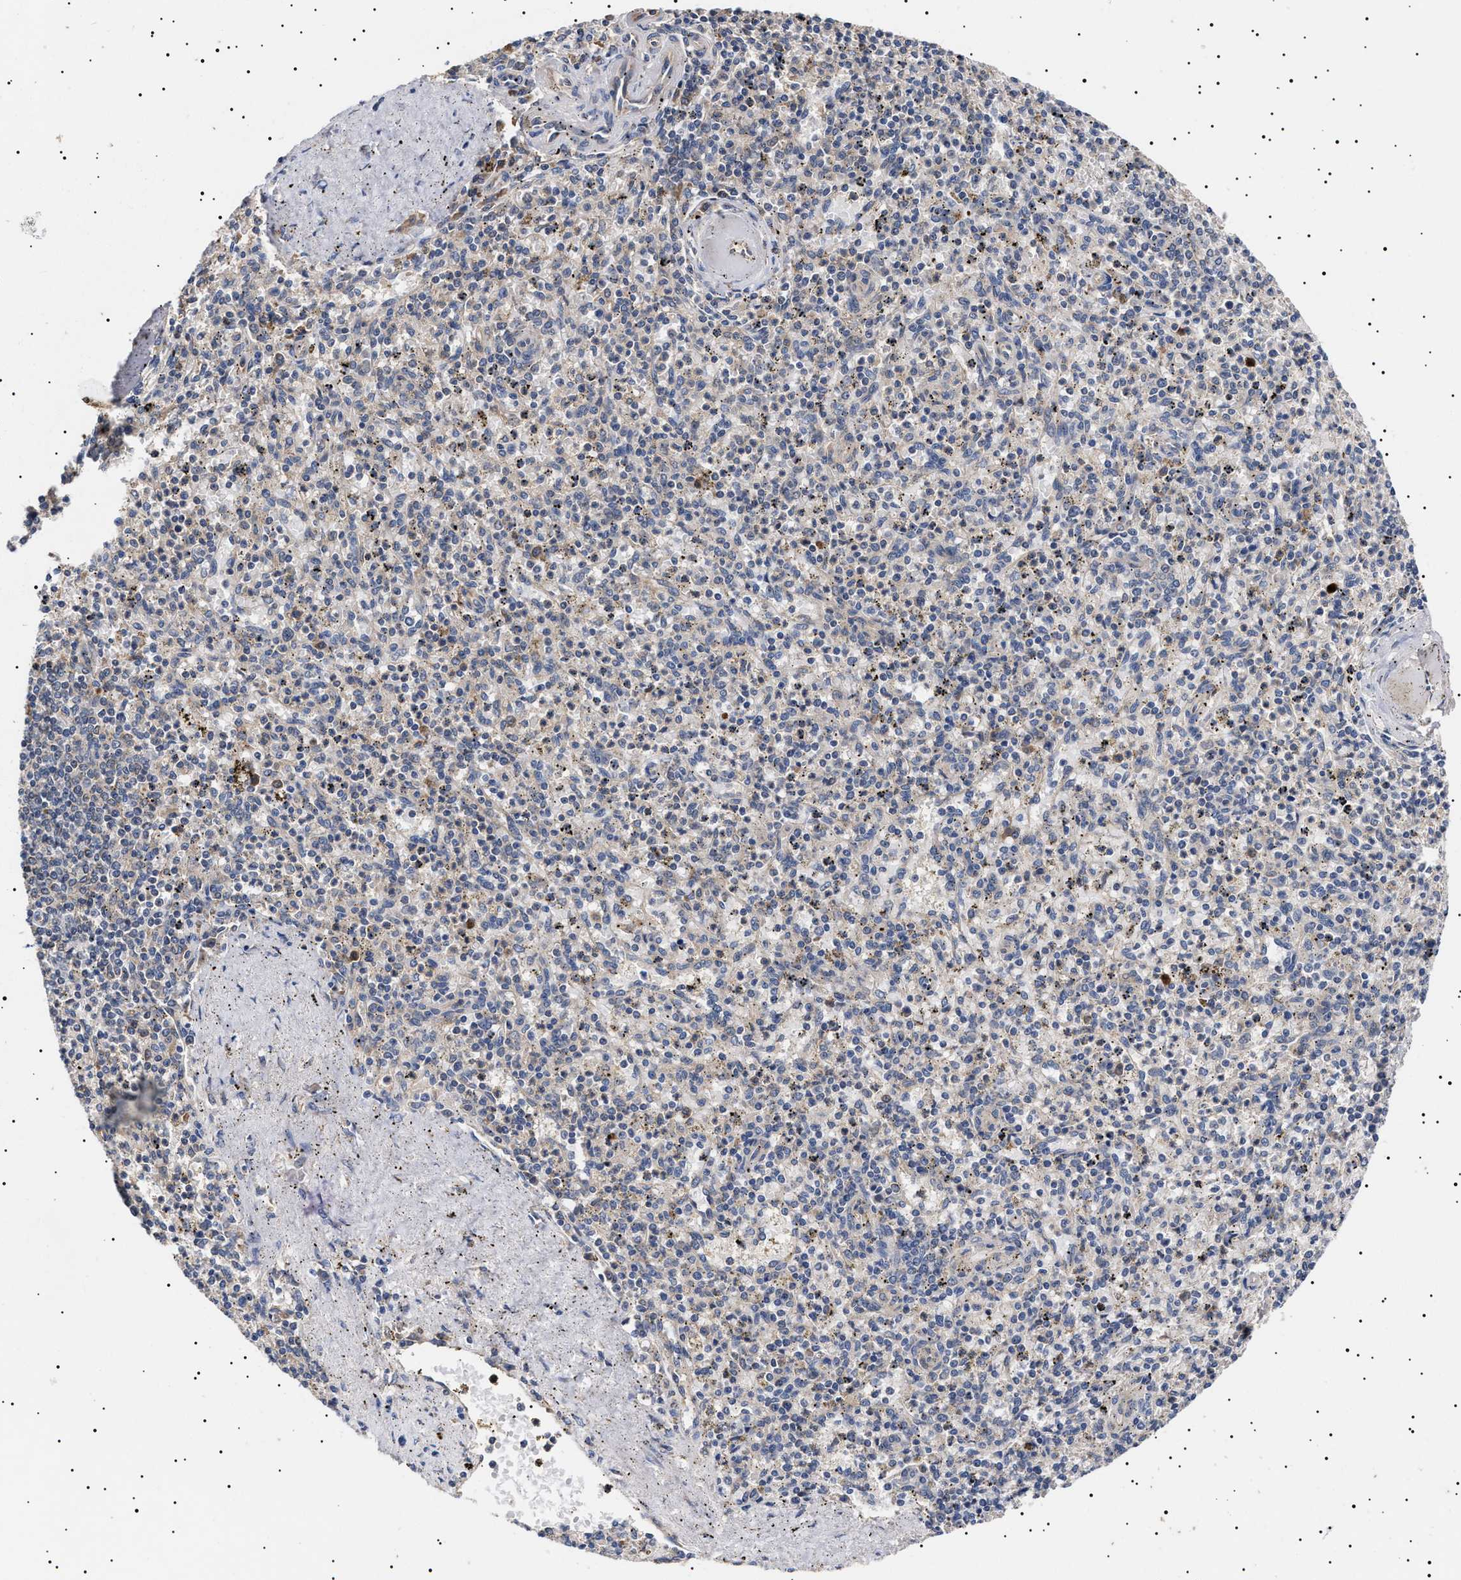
{"staining": {"intensity": "negative", "quantity": "none", "location": "none"}, "tissue": "spleen", "cell_type": "Cells in red pulp", "image_type": "normal", "snomed": [{"axis": "morphology", "description": "Normal tissue, NOS"}, {"axis": "topography", "description": "Spleen"}], "caption": "This is an immunohistochemistry photomicrograph of unremarkable human spleen. There is no staining in cells in red pulp.", "gene": "KRBA1", "patient": {"sex": "male", "age": 72}}